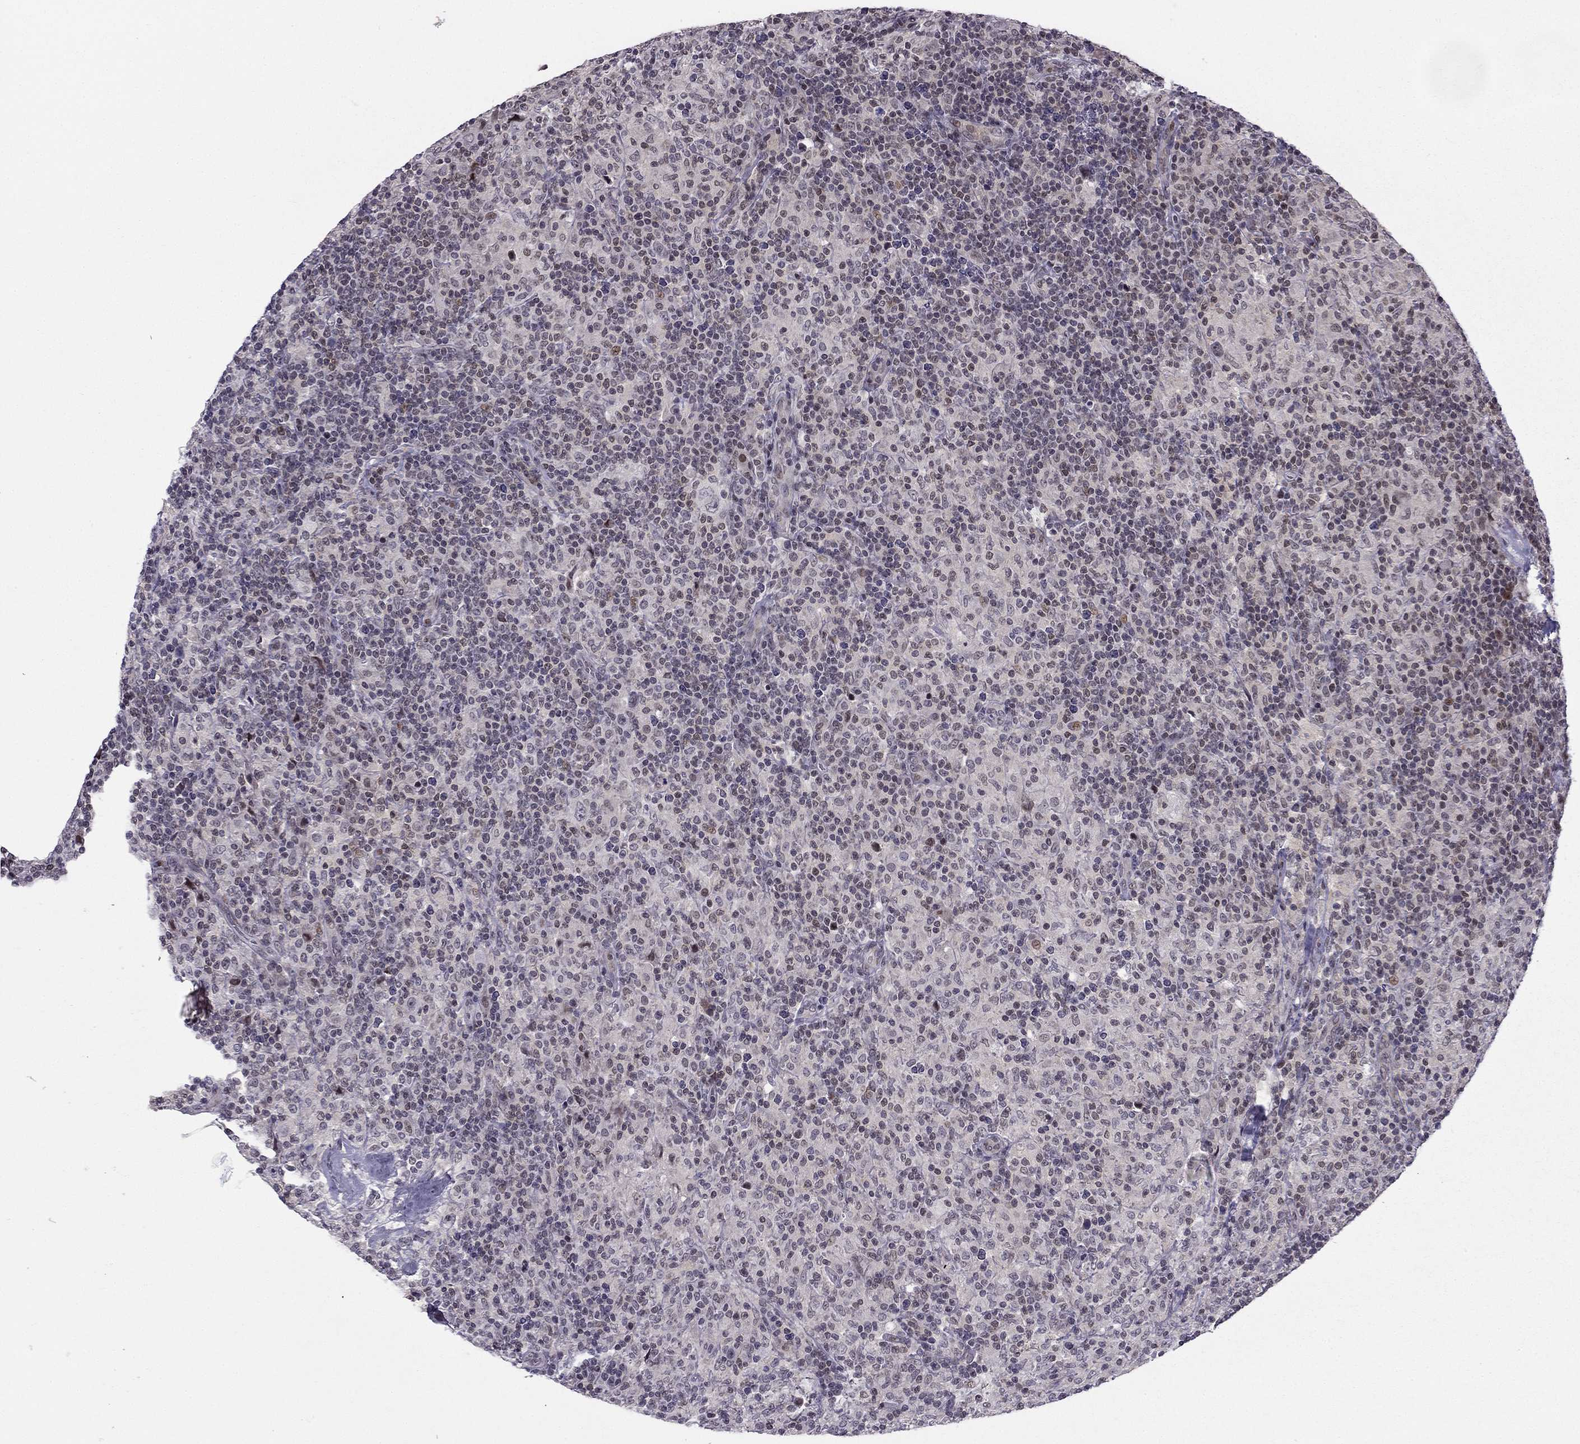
{"staining": {"intensity": "negative", "quantity": "none", "location": "none"}, "tissue": "lymphoma", "cell_type": "Tumor cells", "image_type": "cancer", "snomed": [{"axis": "morphology", "description": "Hodgkin's disease, NOS"}, {"axis": "topography", "description": "Lymph node"}], "caption": "Immunohistochemistry of human Hodgkin's disease demonstrates no staining in tumor cells. Nuclei are stained in blue.", "gene": "RPRD2", "patient": {"sex": "male", "age": 70}}